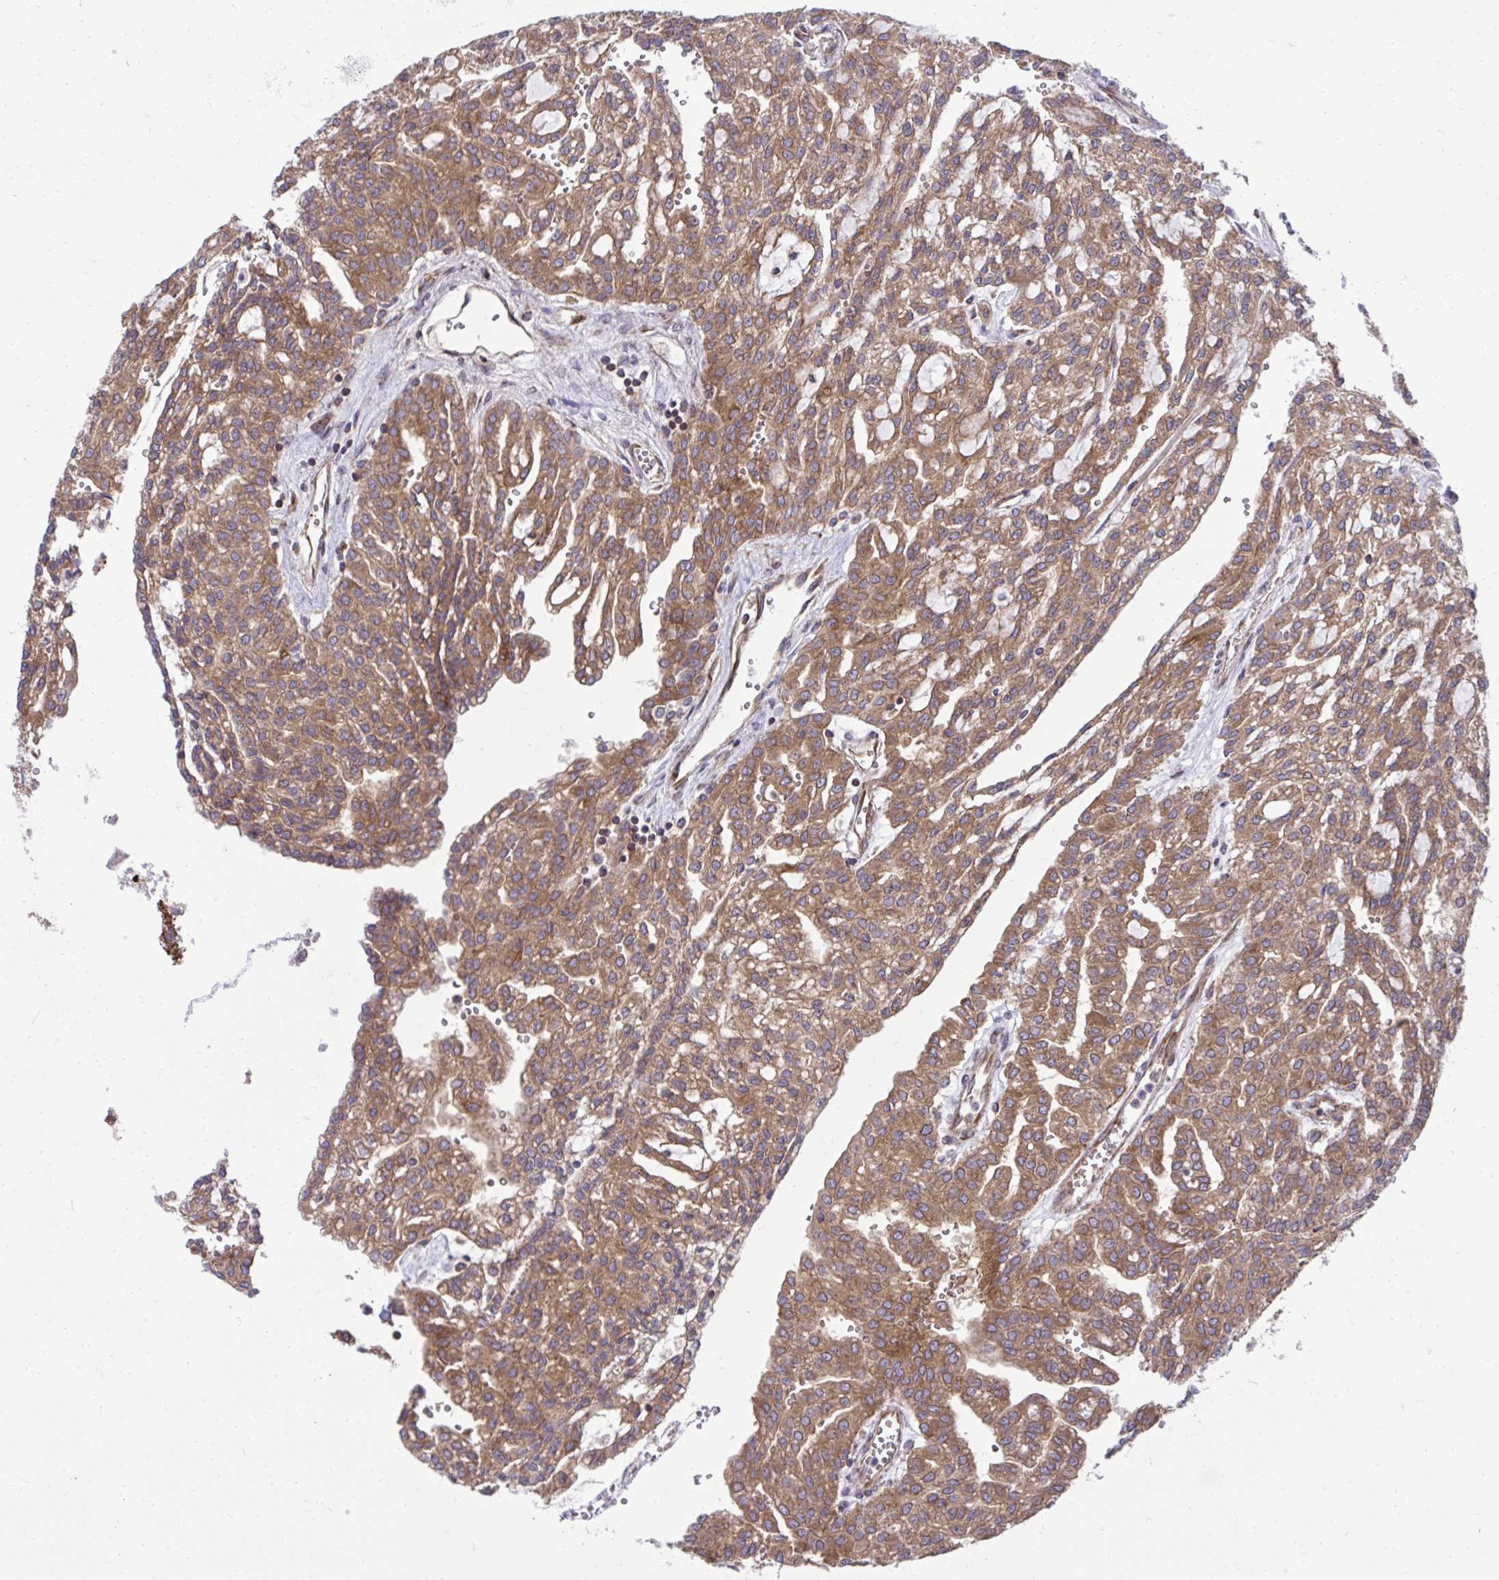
{"staining": {"intensity": "moderate", "quantity": ">75%", "location": "cytoplasmic/membranous"}, "tissue": "renal cancer", "cell_type": "Tumor cells", "image_type": "cancer", "snomed": [{"axis": "morphology", "description": "Adenocarcinoma, NOS"}, {"axis": "topography", "description": "Kidney"}], "caption": "DAB immunohistochemical staining of renal adenocarcinoma reveals moderate cytoplasmic/membranous protein staining in about >75% of tumor cells.", "gene": "NMNAT3", "patient": {"sex": "male", "age": 63}}